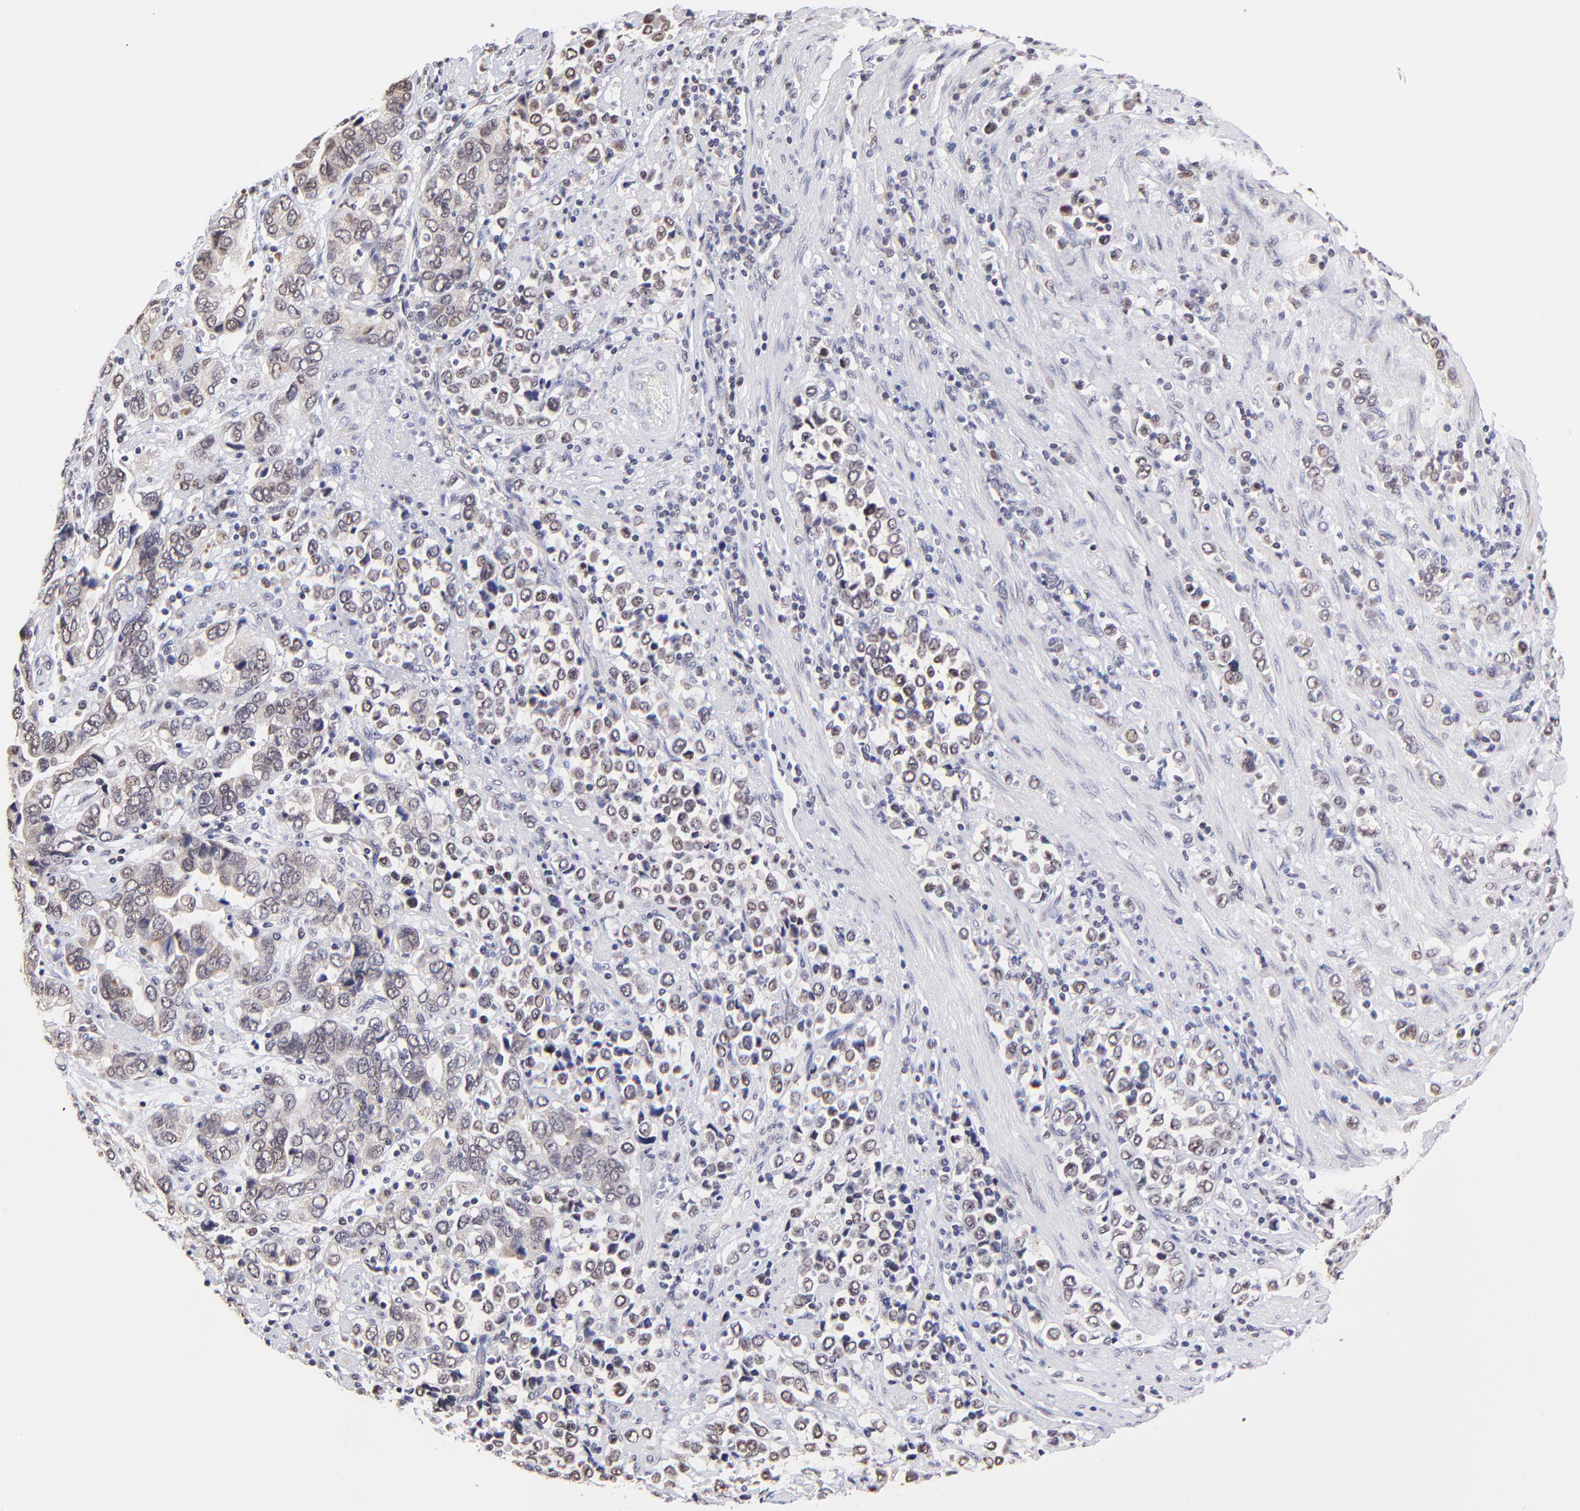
{"staining": {"intensity": "weak", "quantity": ">75%", "location": "cytoplasmic/membranous,nuclear"}, "tissue": "stomach cancer", "cell_type": "Tumor cells", "image_type": "cancer", "snomed": [{"axis": "morphology", "description": "Adenocarcinoma, NOS"}, {"axis": "topography", "description": "Stomach, upper"}], "caption": "The micrograph demonstrates immunohistochemical staining of stomach cancer (adenocarcinoma). There is weak cytoplasmic/membranous and nuclear staining is seen in about >75% of tumor cells.", "gene": "ZNF670", "patient": {"sex": "male", "age": 76}}